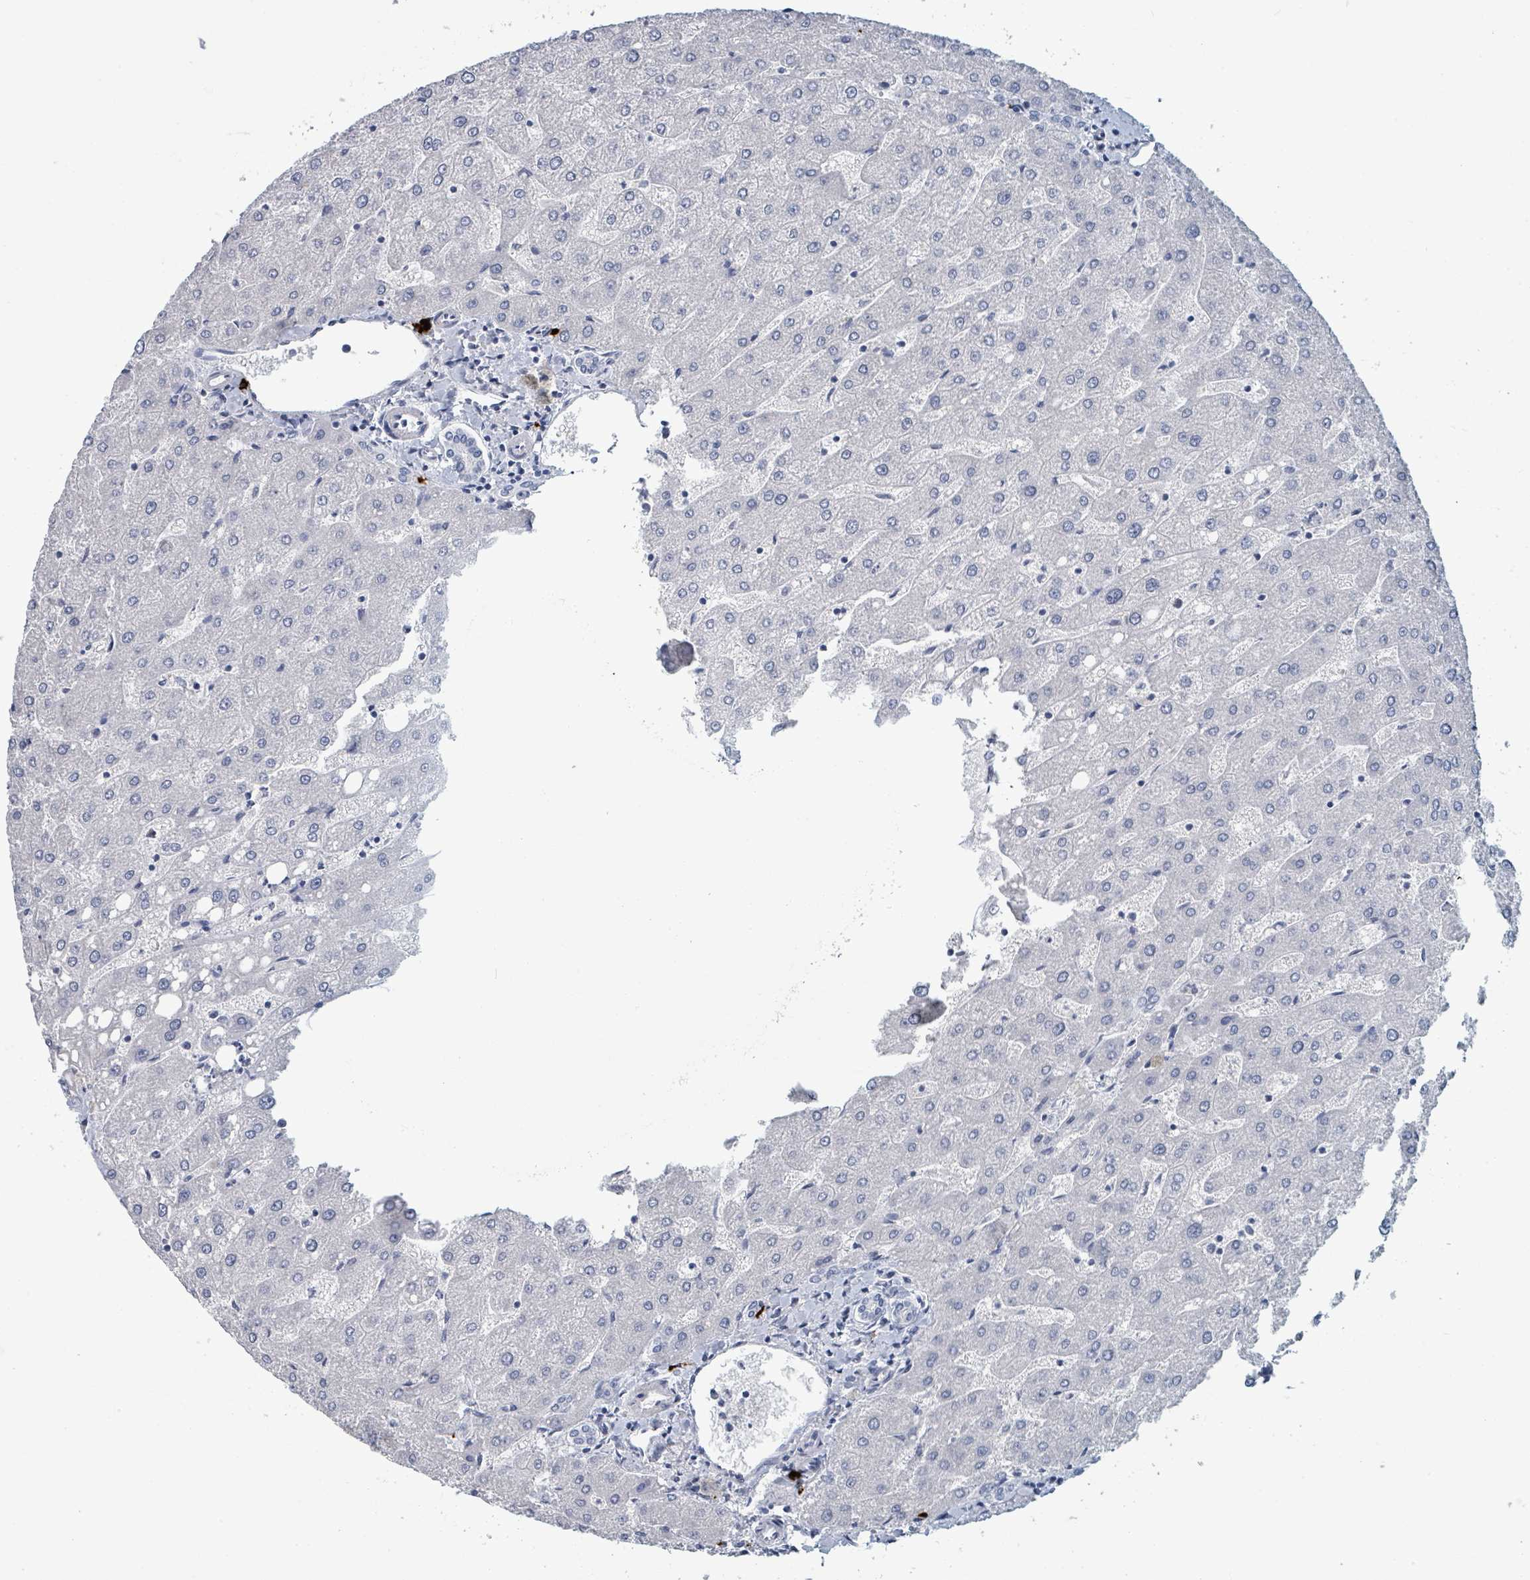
{"staining": {"intensity": "negative", "quantity": "none", "location": "none"}, "tissue": "liver", "cell_type": "Cholangiocytes", "image_type": "normal", "snomed": [{"axis": "morphology", "description": "Normal tissue, NOS"}, {"axis": "topography", "description": "Liver"}], "caption": "This is an IHC photomicrograph of normal human liver. There is no expression in cholangiocytes.", "gene": "VPS13D", "patient": {"sex": "male", "age": 67}}